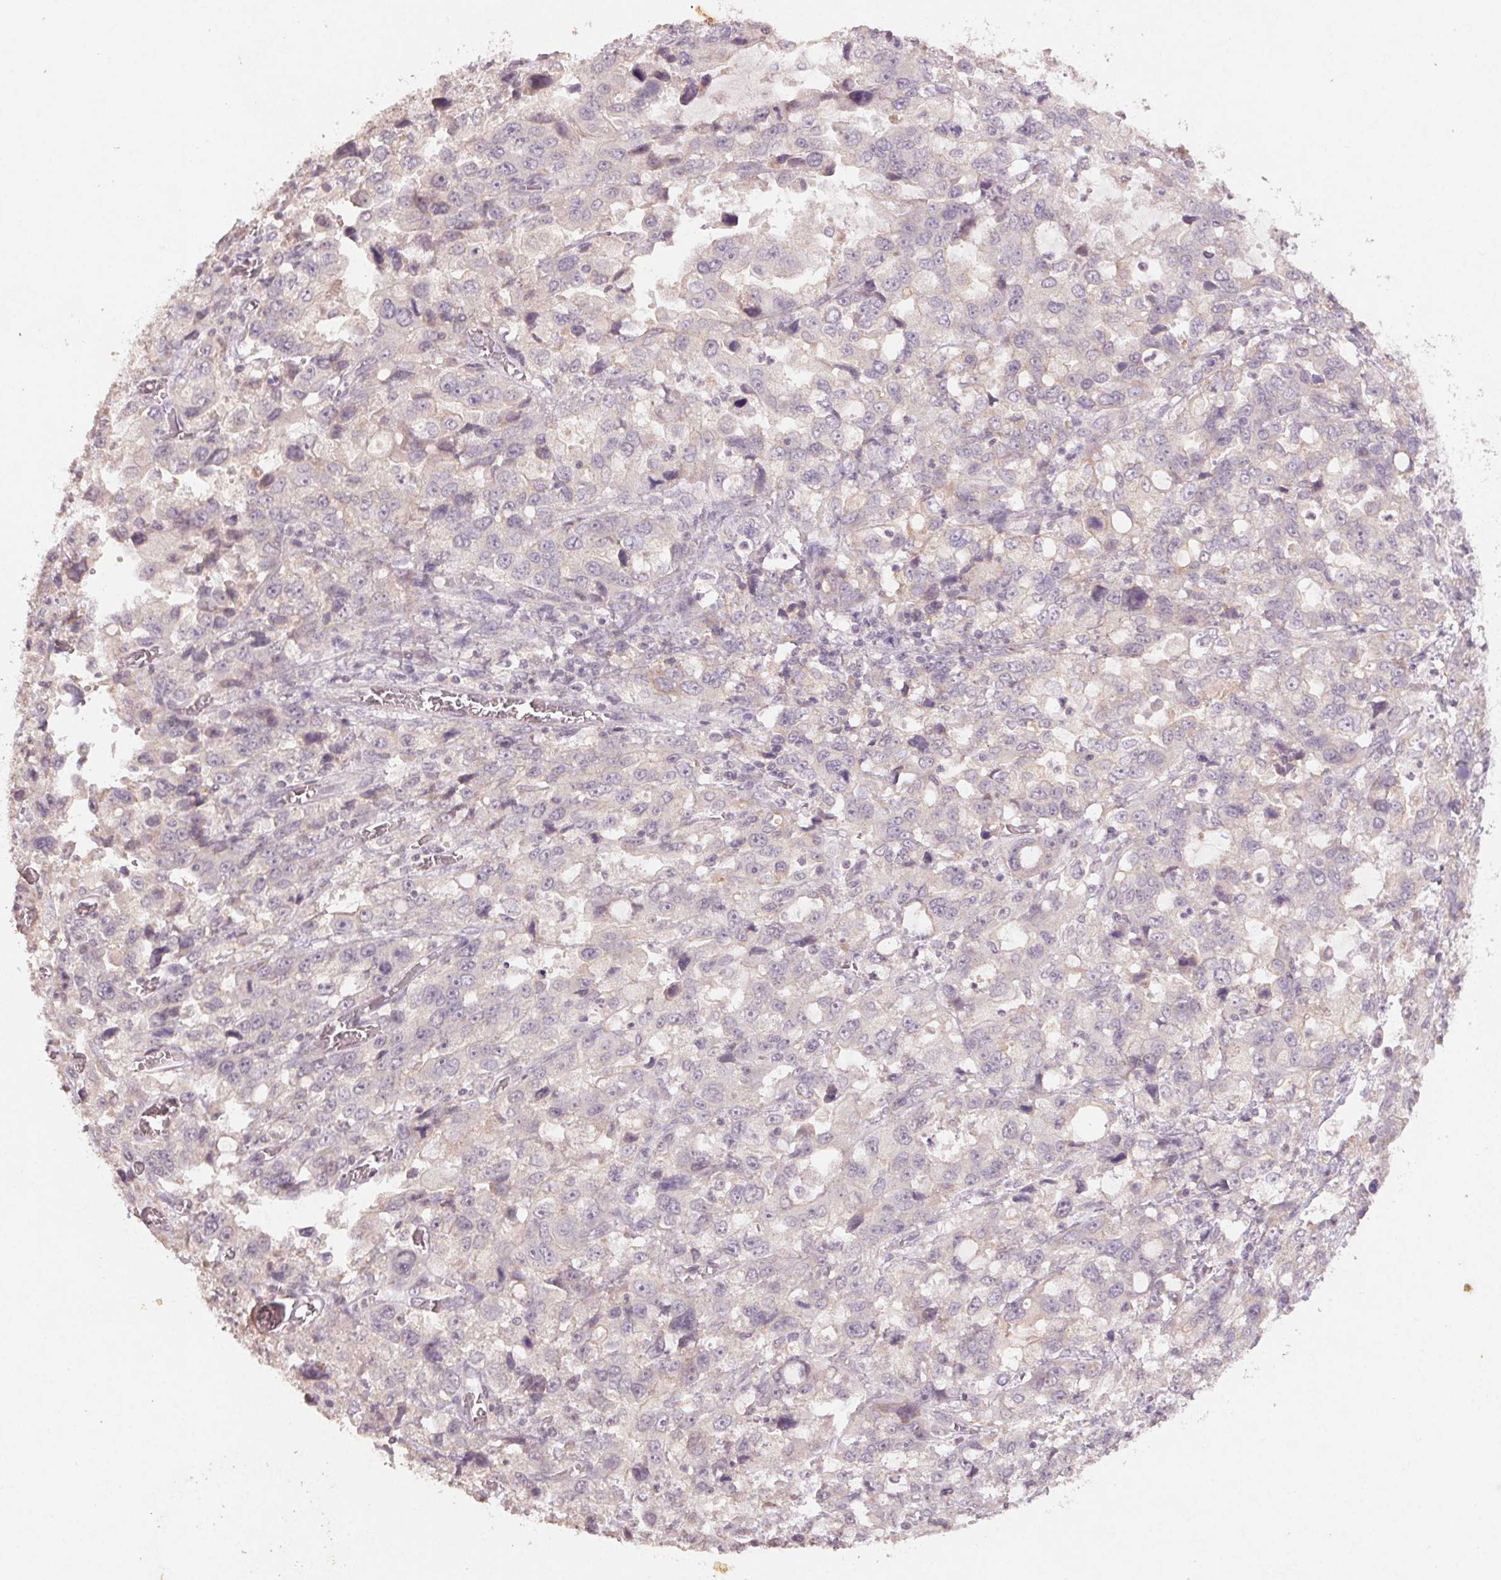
{"staining": {"intensity": "negative", "quantity": "none", "location": "none"}, "tissue": "stomach cancer", "cell_type": "Tumor cells", "image_type": "cancer", "snomed": [{"axis": "morphology", "description": "Adenocarcinoma, NOS"}, {"axis": "topography", "description": "Stomach, upper"}], "caption": "Protein analysis of stomach cancer shows no significant staining in tumor cells. (Immunohistochemistry, brightfield microscopy, high magnification).", "gene": "KLRC3", "patient": {"sex": "female", "age": 81}}